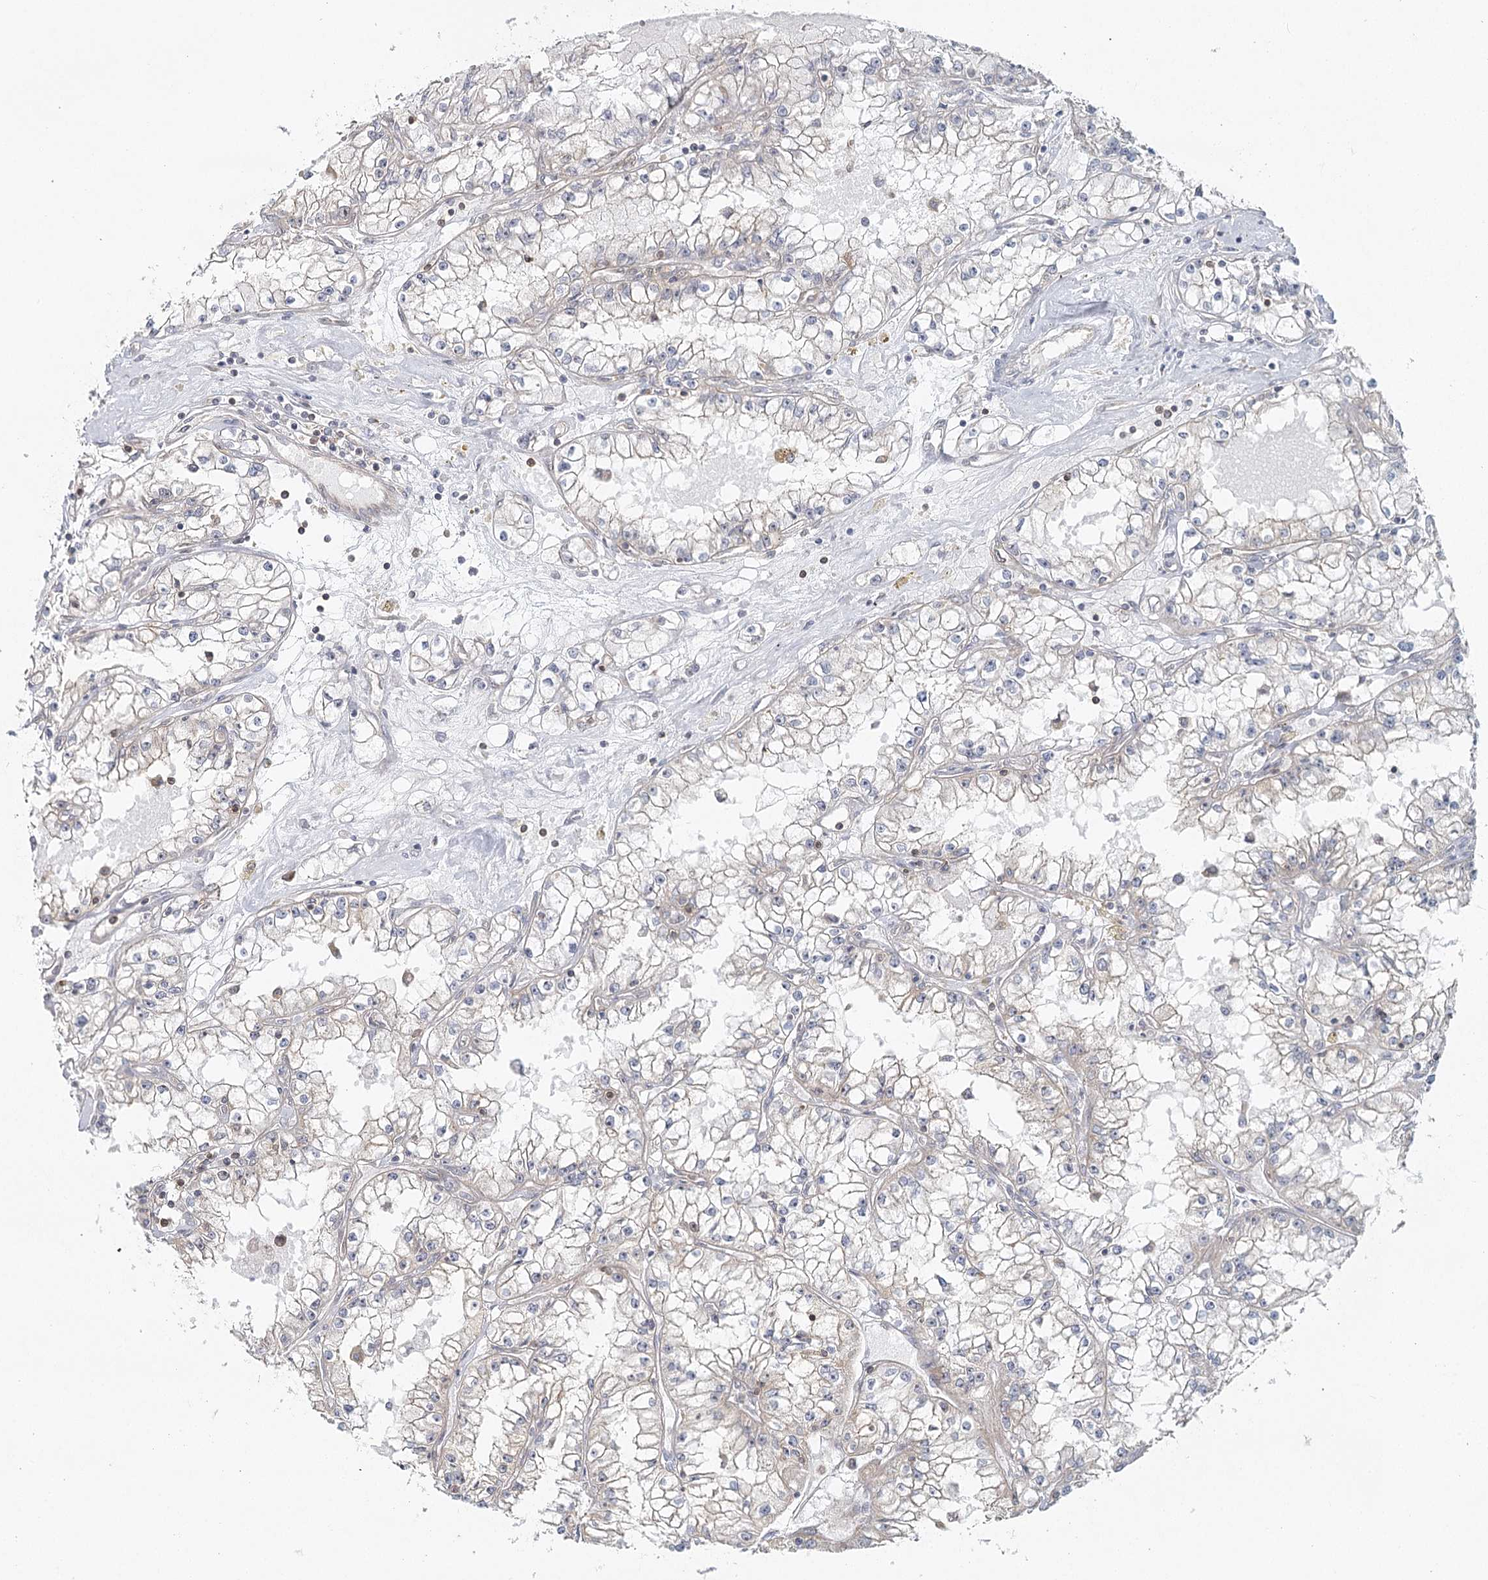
{"staining": {"intensity": "negative", "quantity": "none", "location": "none"}, "tissue": "renal cancer", "cell_type": "Tumor cells", "image_type": "cancer", "snomed": [{"axis": "morphology", "description": "Adenocarcinoma, NOS"}, {"axis": "topography", "description": "Kidney"}], "caption": "High magnification brightfield microscopy of adenocarcinoma (renal) stained with DAB (3,3'-diaminobenzidine) (brown) and counterstained with hematoxylin (blue): tumor cells show no significant positivity.", "gene": "FAM120B", "patient": {"sex": "male", "age": 56}}